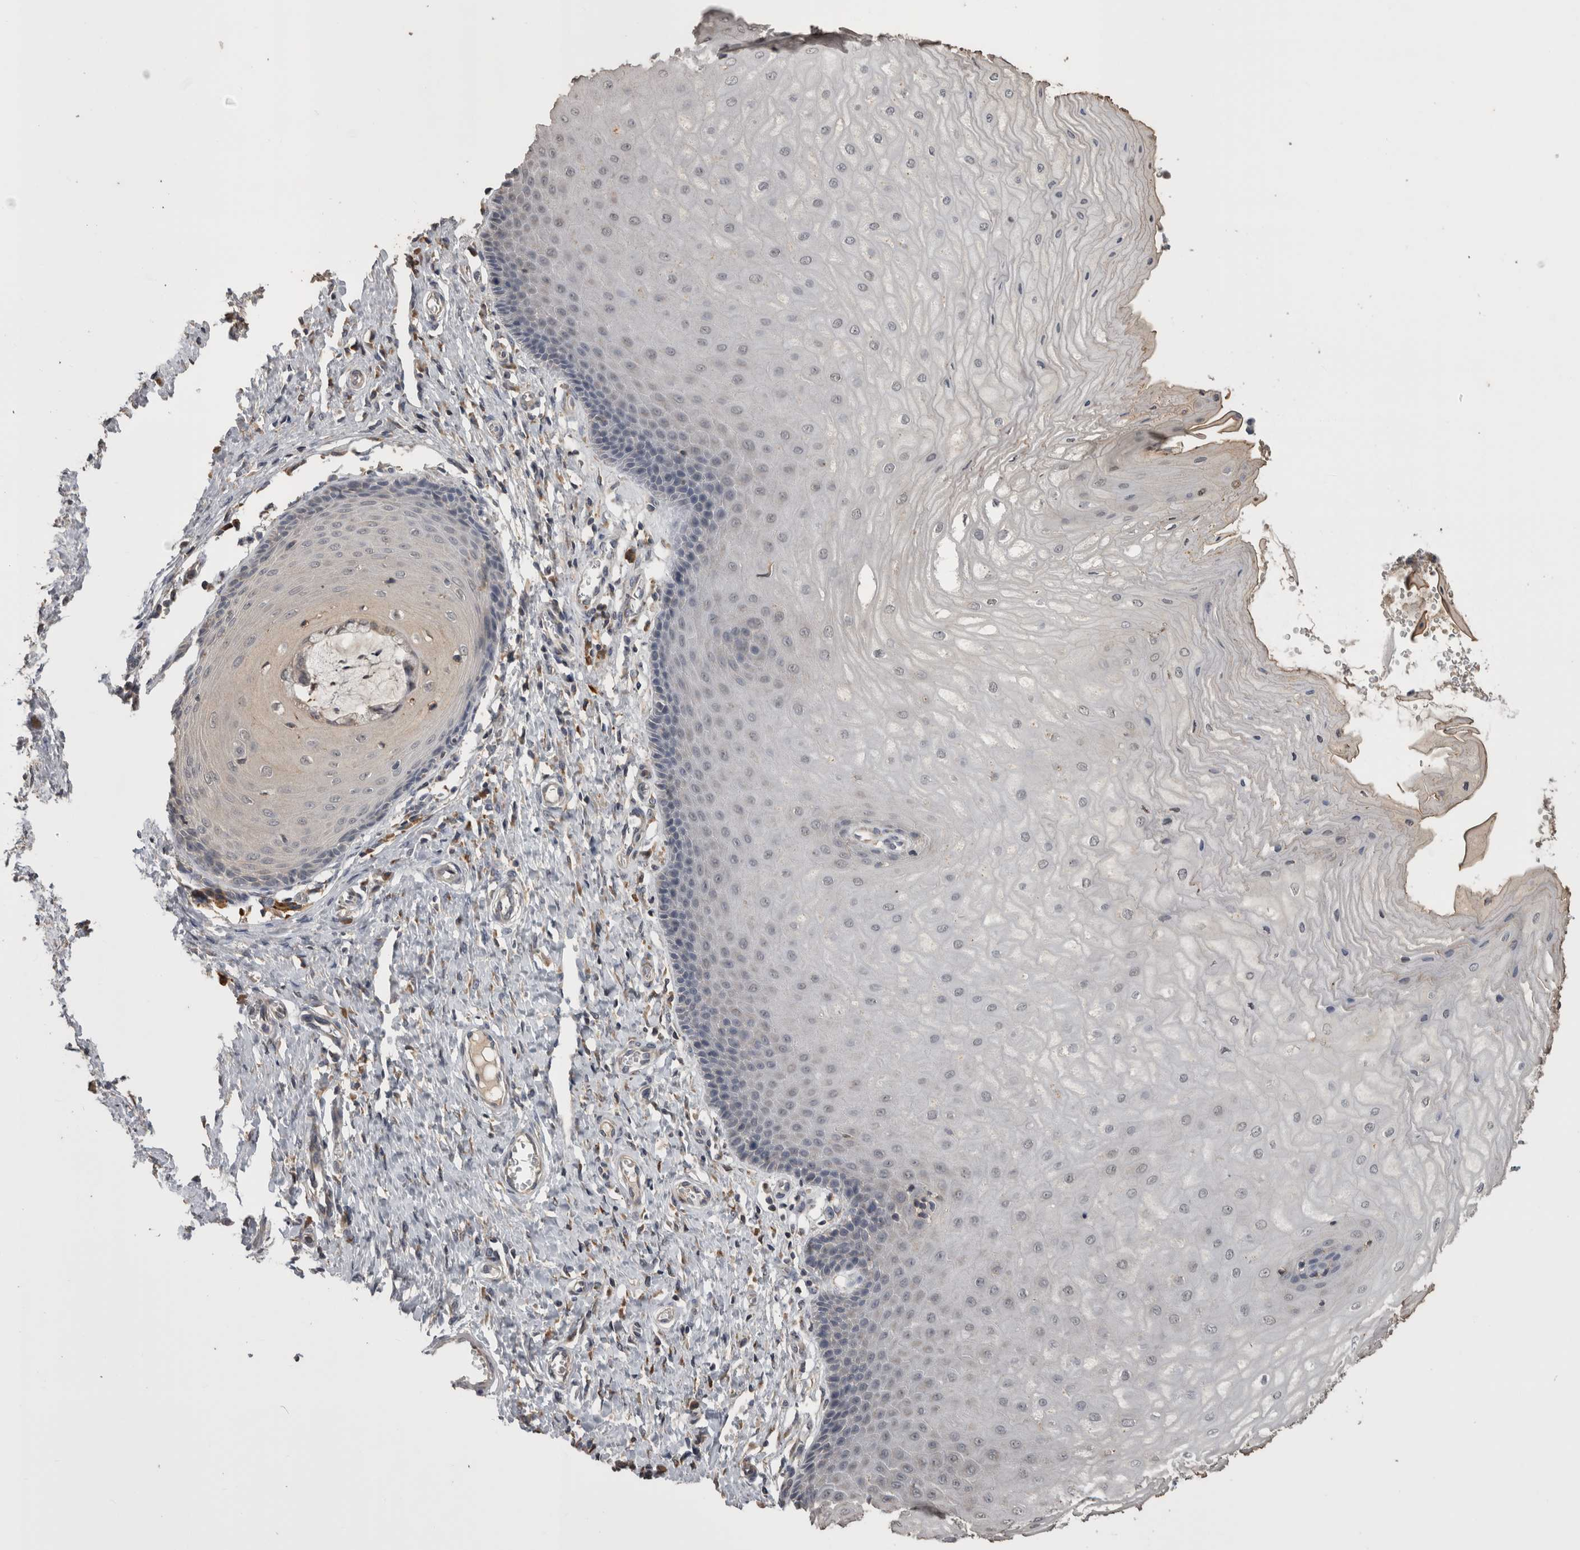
{"staining": {"intensity": "weak", "quantity": "25%-75%", "location": "cytoplasmic/membranous"}, "tissue": "cervix", "cell_type": "Glandular cells", "image_type": "normal", "snomed": [{"axis": "morphology", "description": "Normal tissue, NOS"}, {"axis": "topography", "description": "Cervix"}], "caption": "The photomicrograph displays immunohistochemical staining of unremarkable cervix. There is weak cytoplasmic/membranous expression is identified in about 25%-75% of glandular cells. Nuclei are stained in blue.", "gene": "ANXA13", "patient": {"sex": "female", "age": 55}}